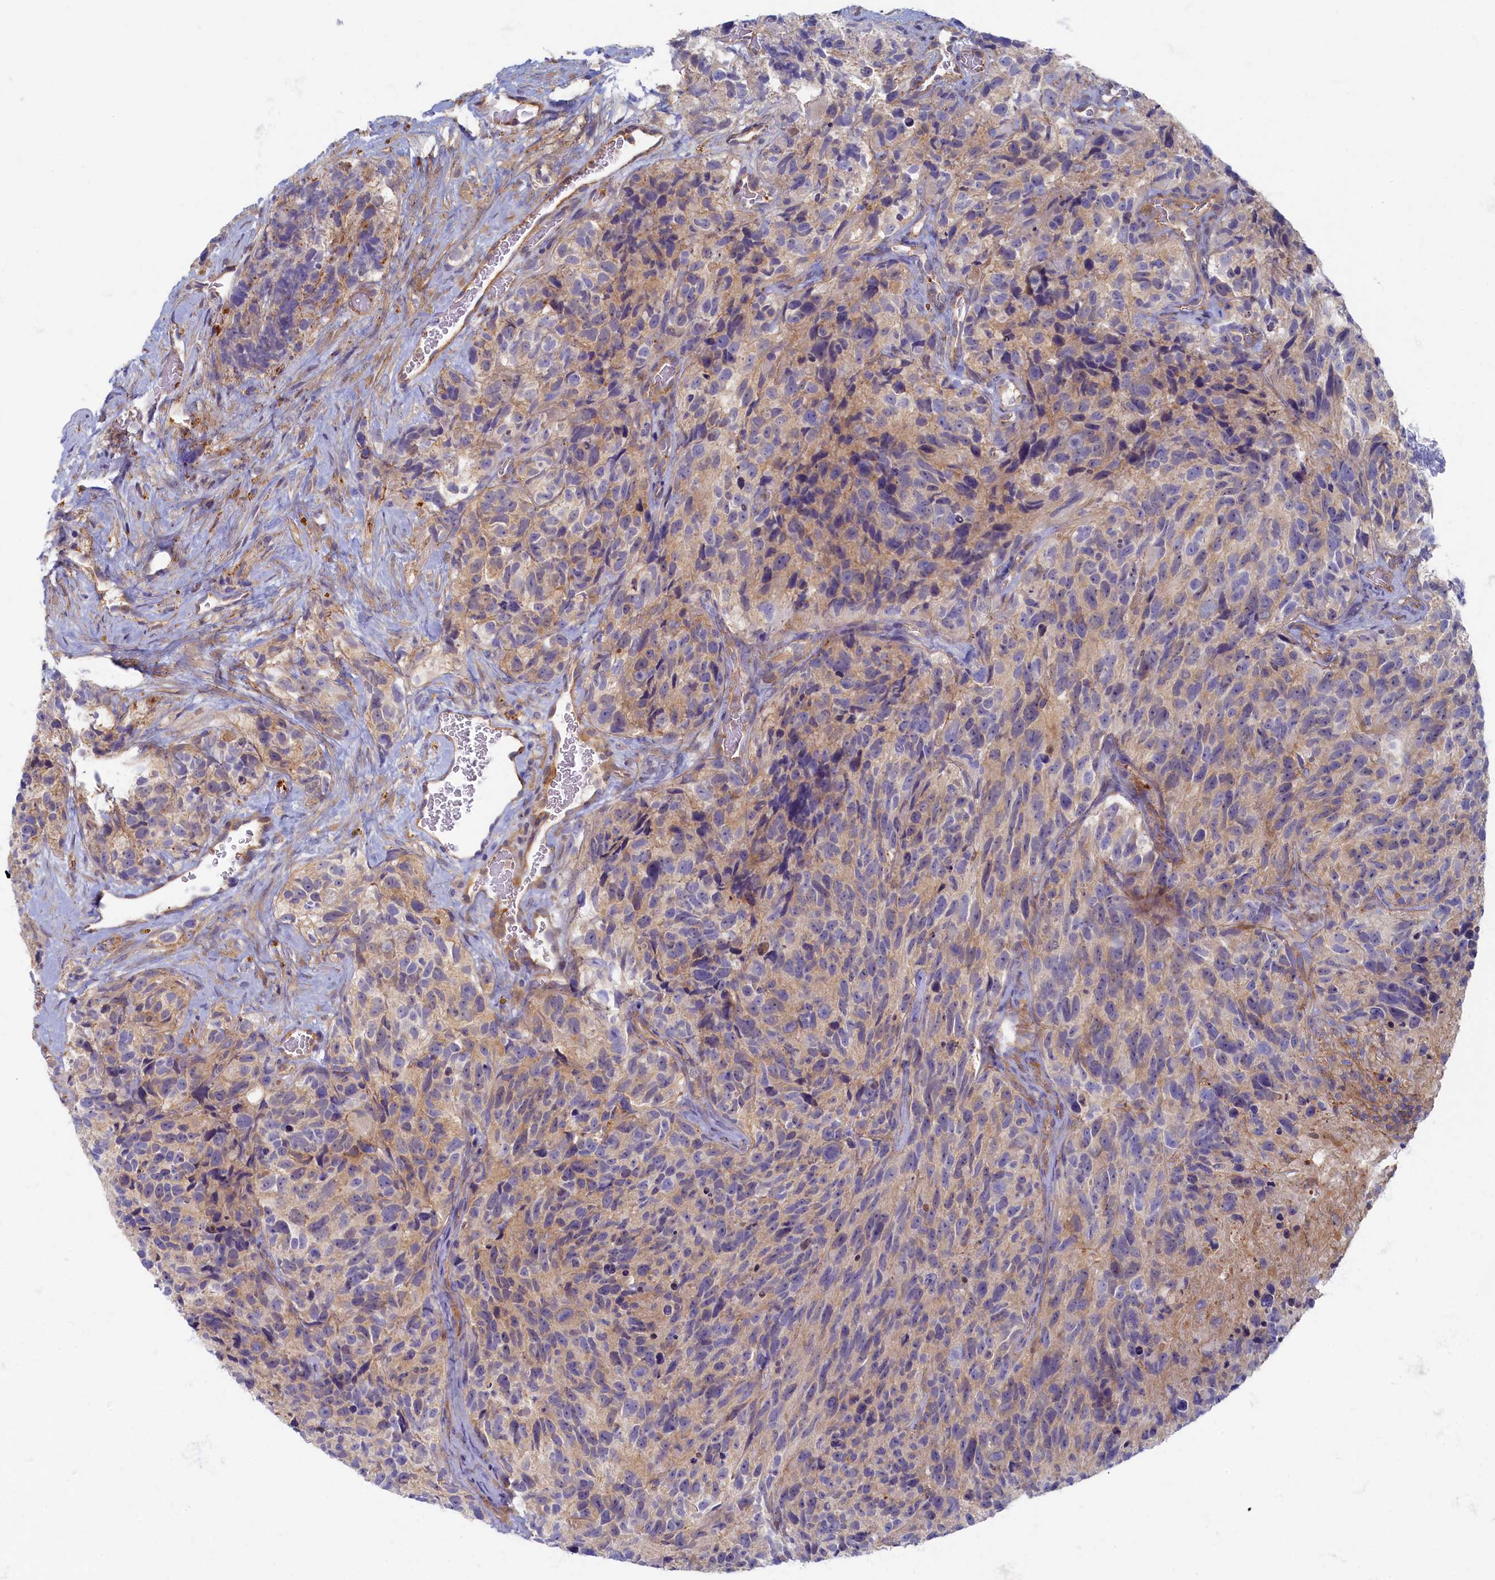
{"staining": {"intensity": "weak", "quantity": "25%-75%", "location": "cytoplasmic/membranous"}, "tissue": "glioma", "cell_type": "Tumor cells", "image_type": "cancer", "snomed": [{"axis": "morphology", "description": "Glioma, malignant, High grade"}, {"axis": "topography", "description": "Brain"}], "caption": "Malignant glioma (high-grade) stained for a protein (brown) reveals weak cytoplasmic/membranous positive staining in about 25%-75% of tumor cells.", "gene": "PSMG2", "patient": {"sex": "male", "age": 69}}